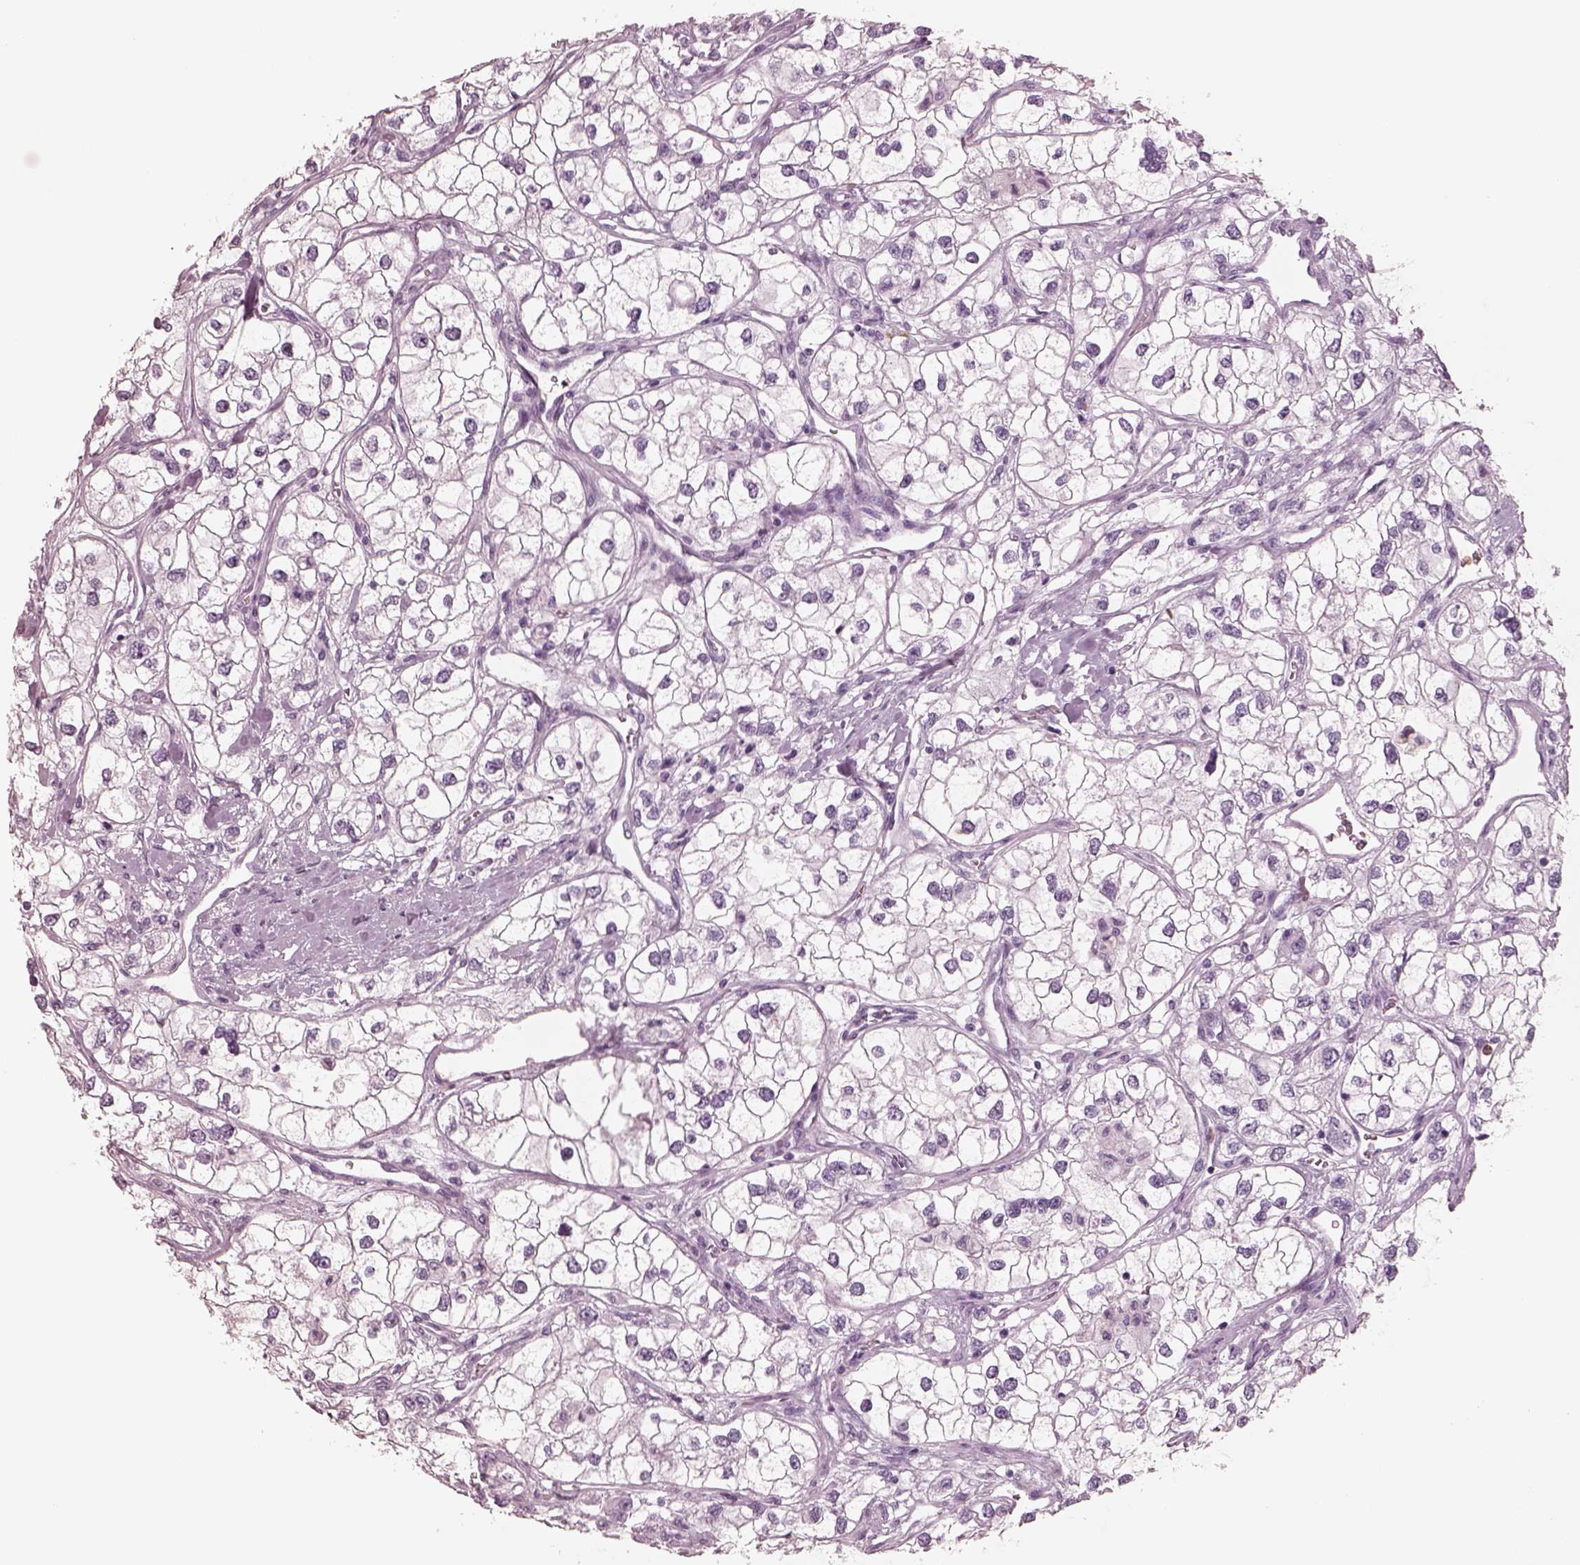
{"staining": {"intensity": "negative", "quantity": "none", "location": "none"}, "tissue": "renal cancer", "cell_type": "Tumor cells", "image_type": "cancer", "snomed": [{"axis": "morphology", "description": "Adenocarcinoma, NOS"}, {"axis": "topography", "description": "Kidney"}], "caption": "An immunohistochemistry micrograph of renal cancer (adenocarcinoma) is shown. There is no staining in tumor cells of renal cancer (adenocarcinoma).", "gene": "ELANE", "patient": {"sex": "male", "age": 59}}